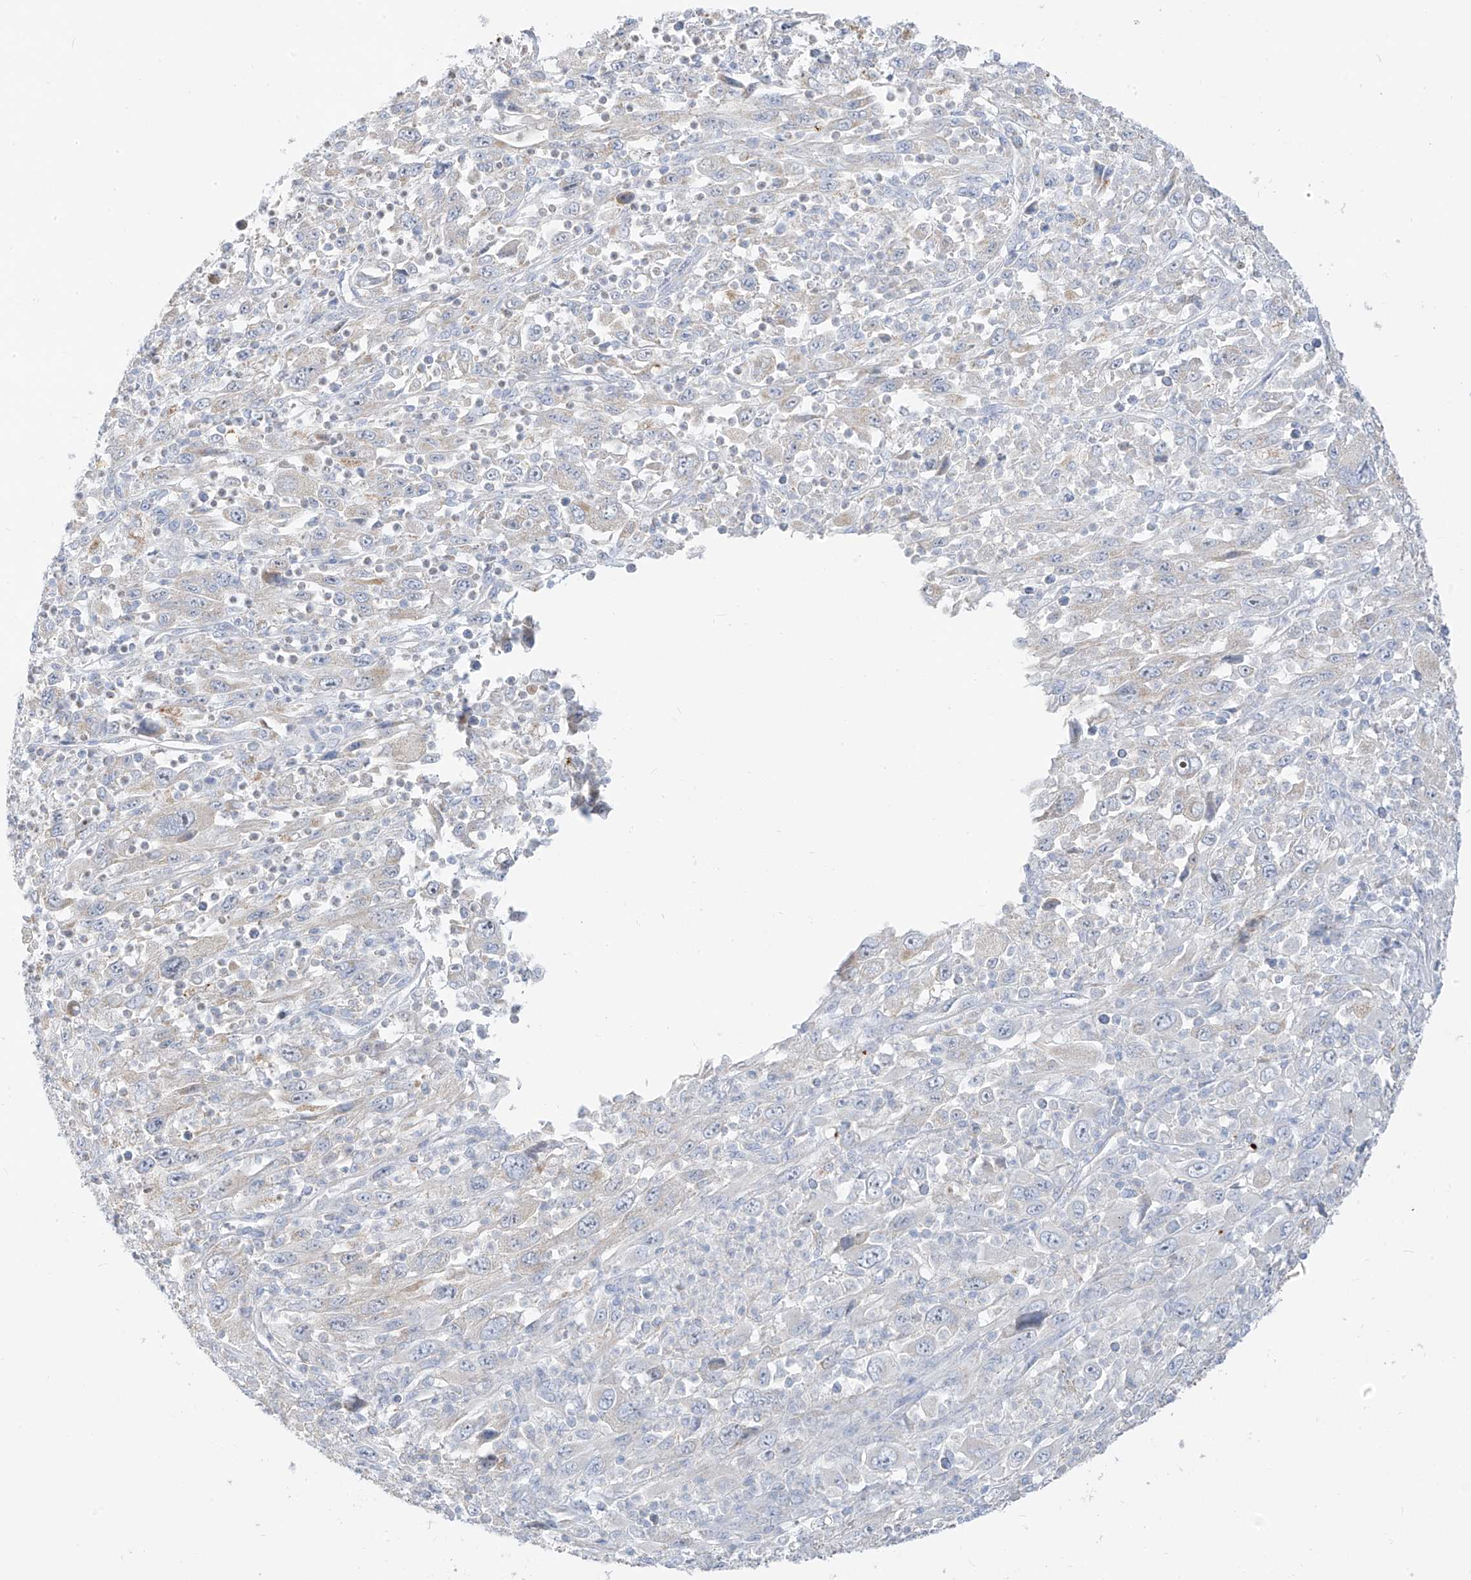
{"staining": {"intensity": "negative", "quantity": "none", "location": "none"}, "tissue": "melanoma", "cell_type": "Tumor cells", "image_type": "cancer", "snomed": [{"axis": "morphology", "description": "Malignant melanoma, Metastatic site"}, {"axis": "topography", "description": "Skin"}], "caption": "Immunohistochemical staining of melanoma displays no significant staining in tumor cells.", "gene": "ZNF404", "patient": {"sex": "female", "age": 56}}